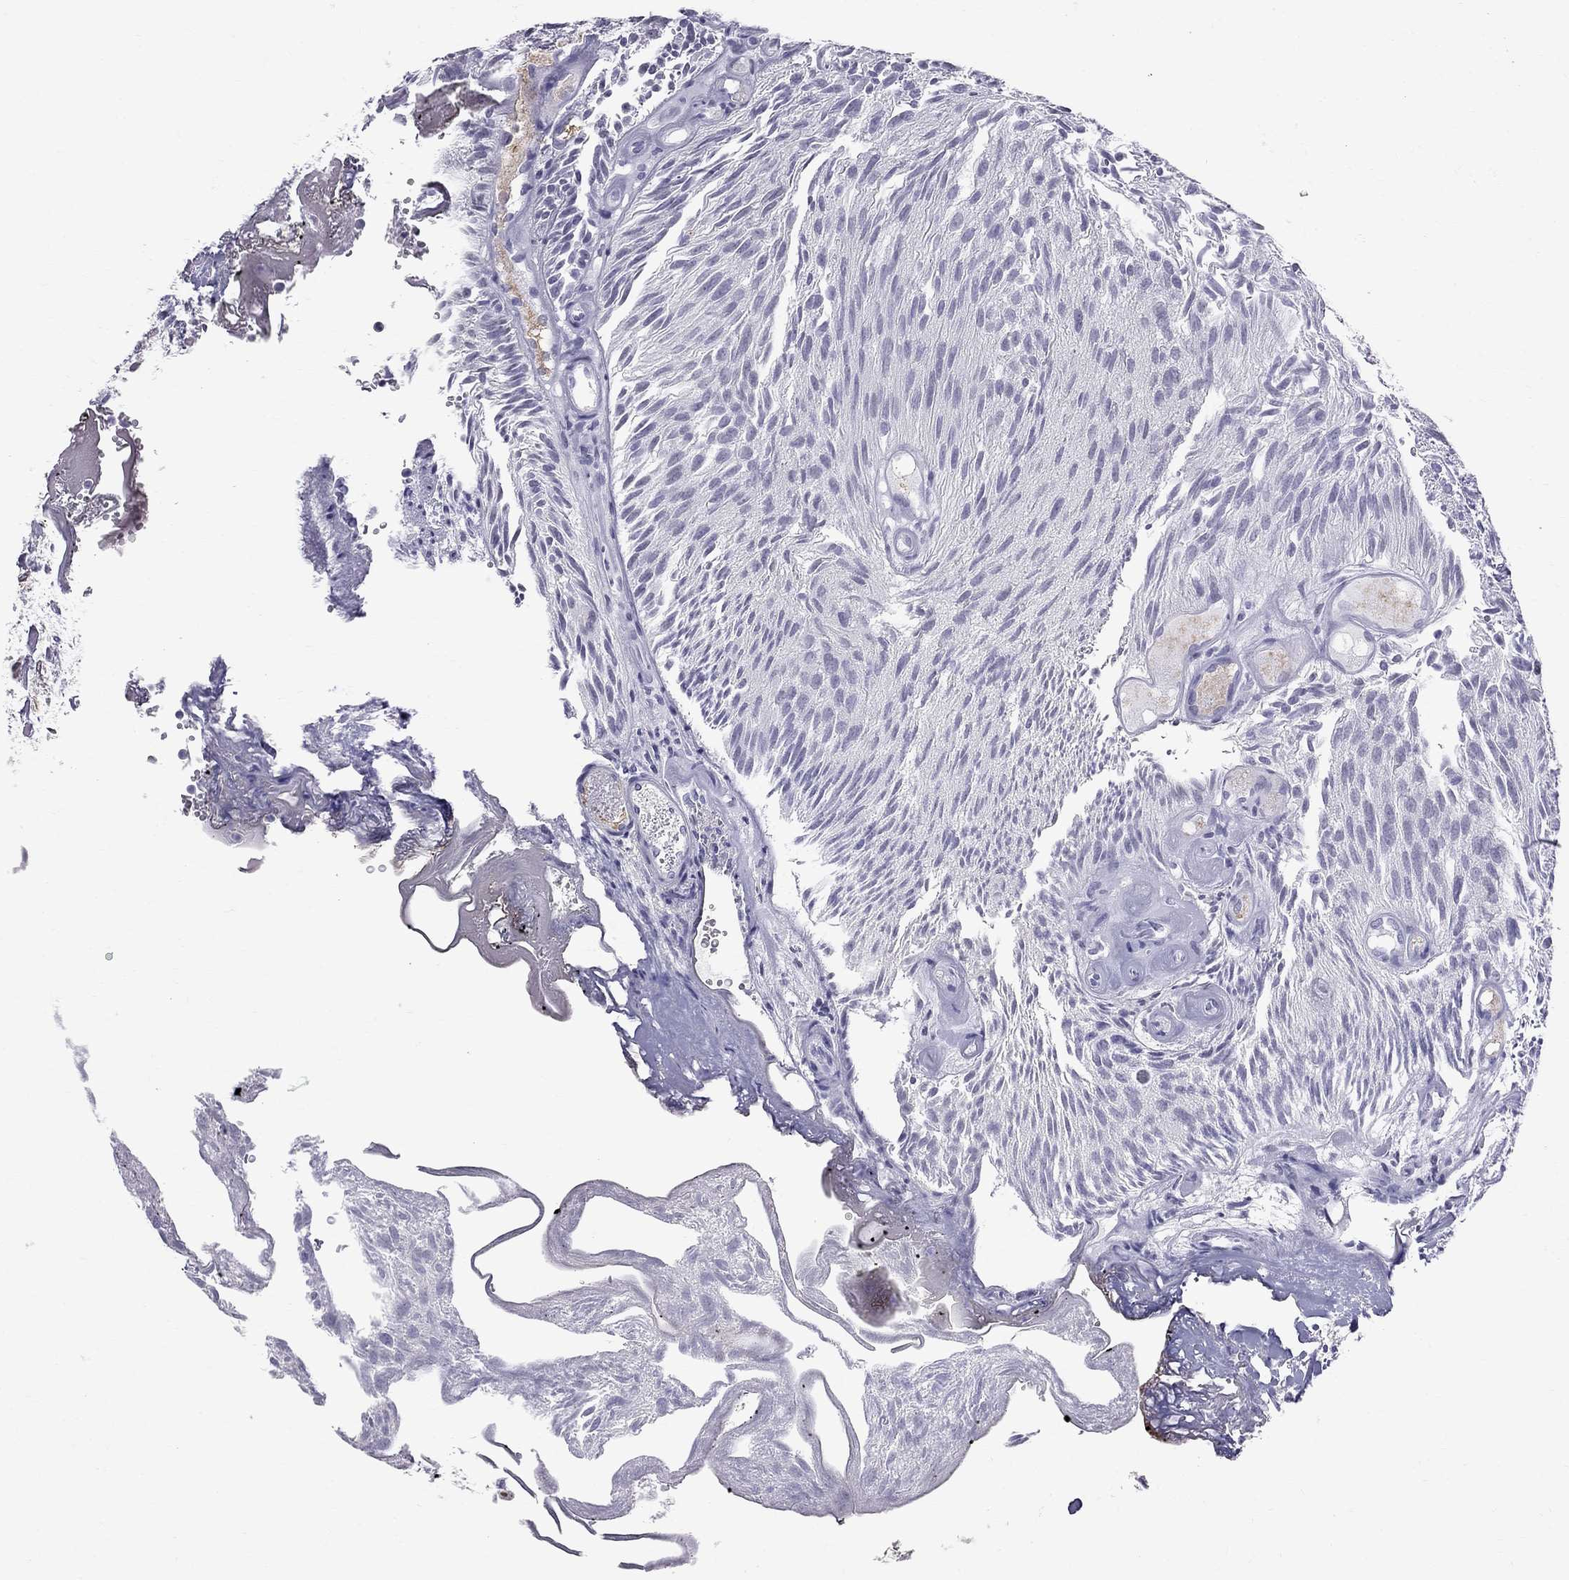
{"staining": {"intensity": "negative", "quantity": "none", "location": "none"}, "tissue": "urothelial cancer", "cell_type": "Tumor cells", "image_type": "cancer", "snomed": [{"axis": "morphology", "description": "Urothelial carcinoma, Low grade"}, {"axis": "topography", "description": "Urinary bladder"}], "caption": "Immunohistochemistry (IHC) of human urothelial cancer exhibits no positivity in tumor cells. (Stains: DAB immunohistochemistry (IHC) with hematoxylin counter stain, Microscopy: brightfield microscopy at high magnification).", "gene": "MUC15", "patient": {"sex": "female", "age": 87}}